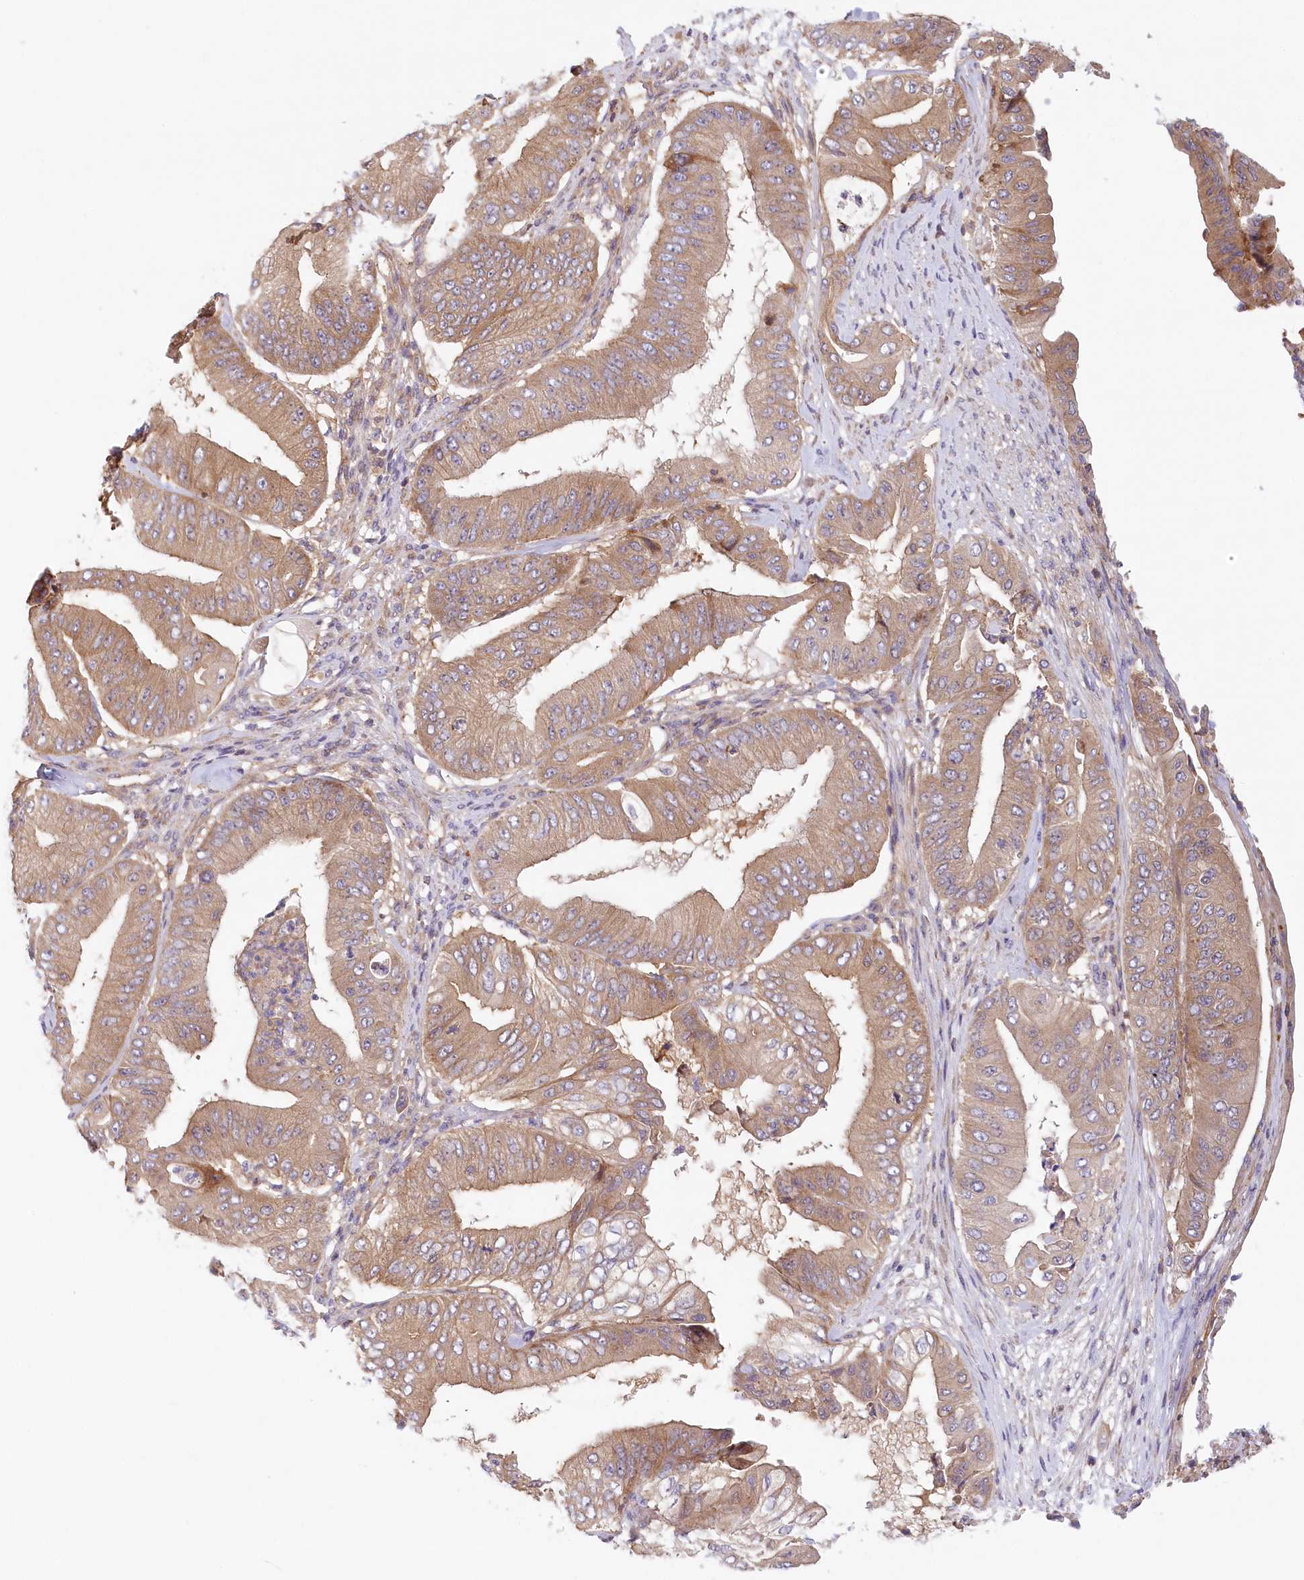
{"staining": {"intensity": "moderate", "quantity": ">75%", "location": "cytoplasmic/membranous"}, "tissue": "pancreatic cancer", "cell_type": "Tumor cells", "image_type": "cancer", "snomed": [{"axis": "morphology", "description": "Adenocarcinoma, NOS"}, {"axis": "topography", "description": "Pancreas"}], "caption": "Tumor cells display medium levels of moderate cytoplasmic/membranous expression in approximately >75% of cells in human pancreatic cancer (adenocarcinoma). (DAB IHC with brightfield microscopy, high magnification).", "gene": "UMPS", "patient": {"sex": "female", "age": 77}}